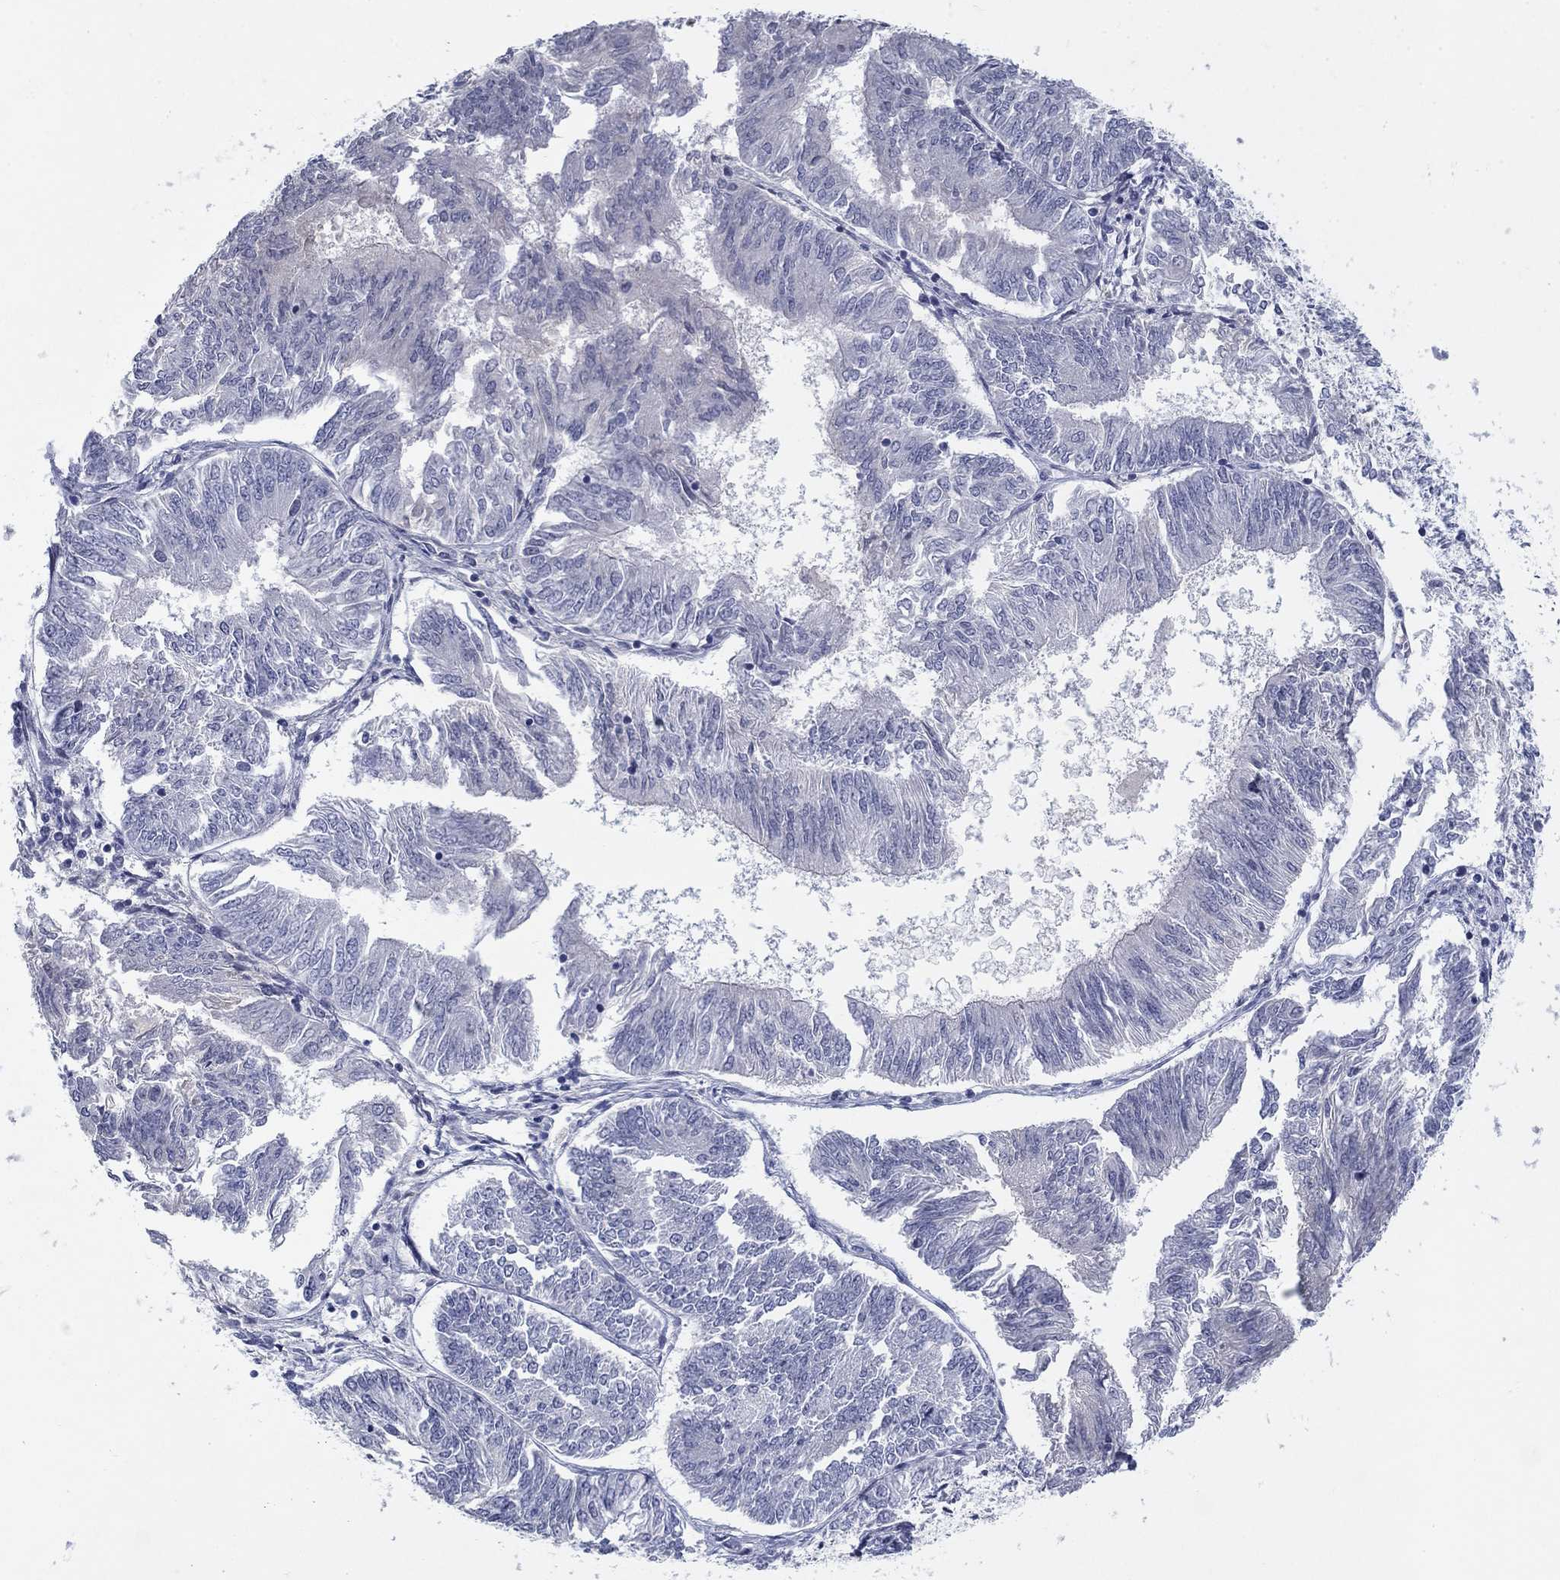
{"staining": {"intensity": "negative", "quantity": "none", "location": "none"}, "tissue": "endometrial cancer", "cell_type": "Tumor cells", "image_type": "cancer", "snomed": [{"axis": "morphology", "description": "Adenocarcinoma, NOS"}, {"axis": "topography", "description": "Endometrium"}], "caption": "The image exhibits no staining of tumor cells in endometrial cancer (adenocarcinoma).", "gene": "AMN1", "patient": {"sex": "female", "age": 58}}